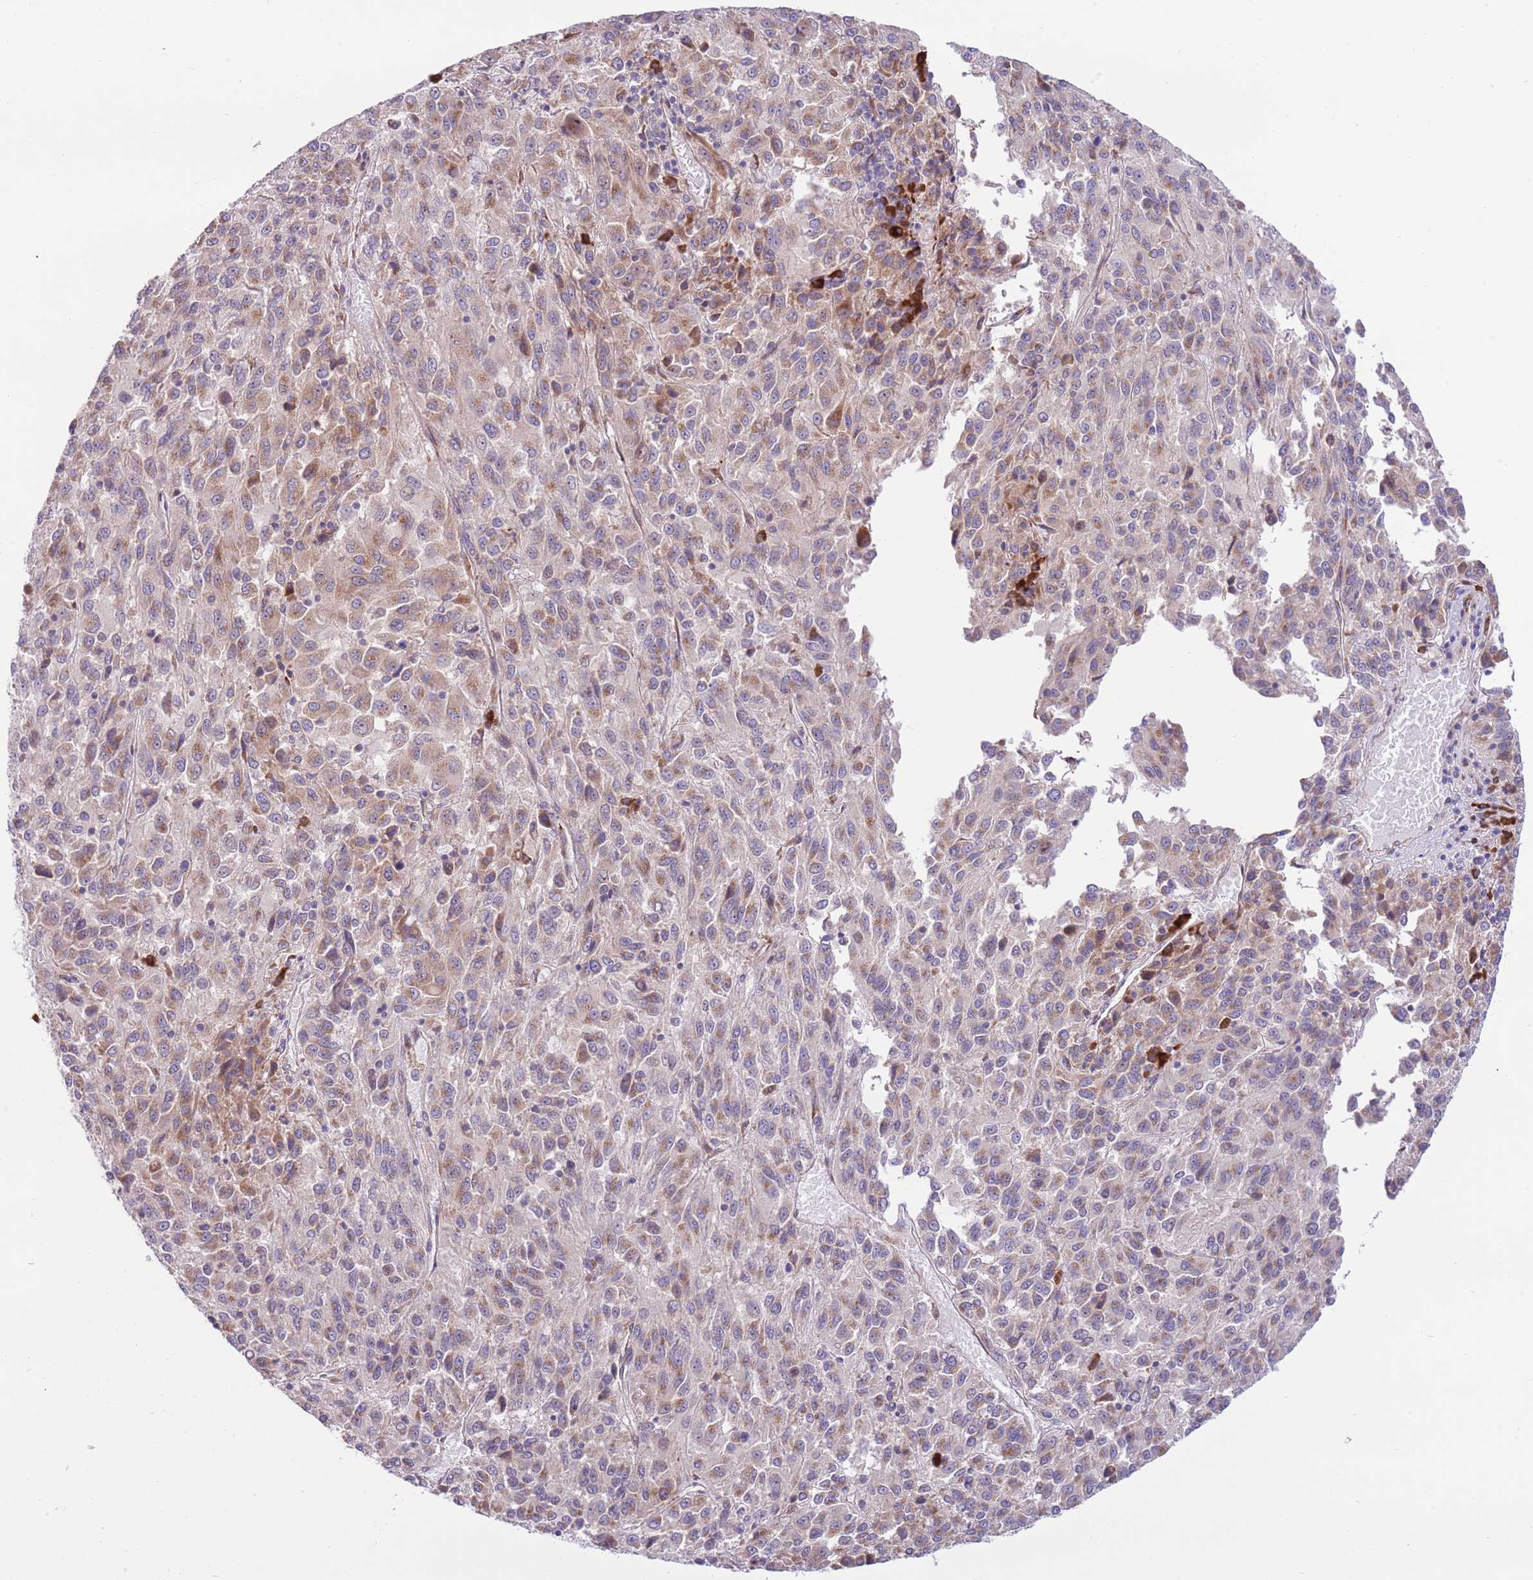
{"staining": {"intensity": "weak", "quantity": "25%-75%", "location": "cytoplasmic/membranous"}, "tissue": "melanoma", "cell_type": "Tumor cells", "image_type": "cancer", "snomed": [{"axis": "morphology", "description": "Malignant melanoma, Metastatic site"}, {"axis": "topography", "description": "Lung"}], "caption": "Brown immunohistochemical staining in melanoma displays weak cytoplasmic/membranous expression in about 25%-75% of tumor cells. Nuclei are stained in blue.", "gene": "DAND5", "patient": {"sex": "male", "age": 64}}